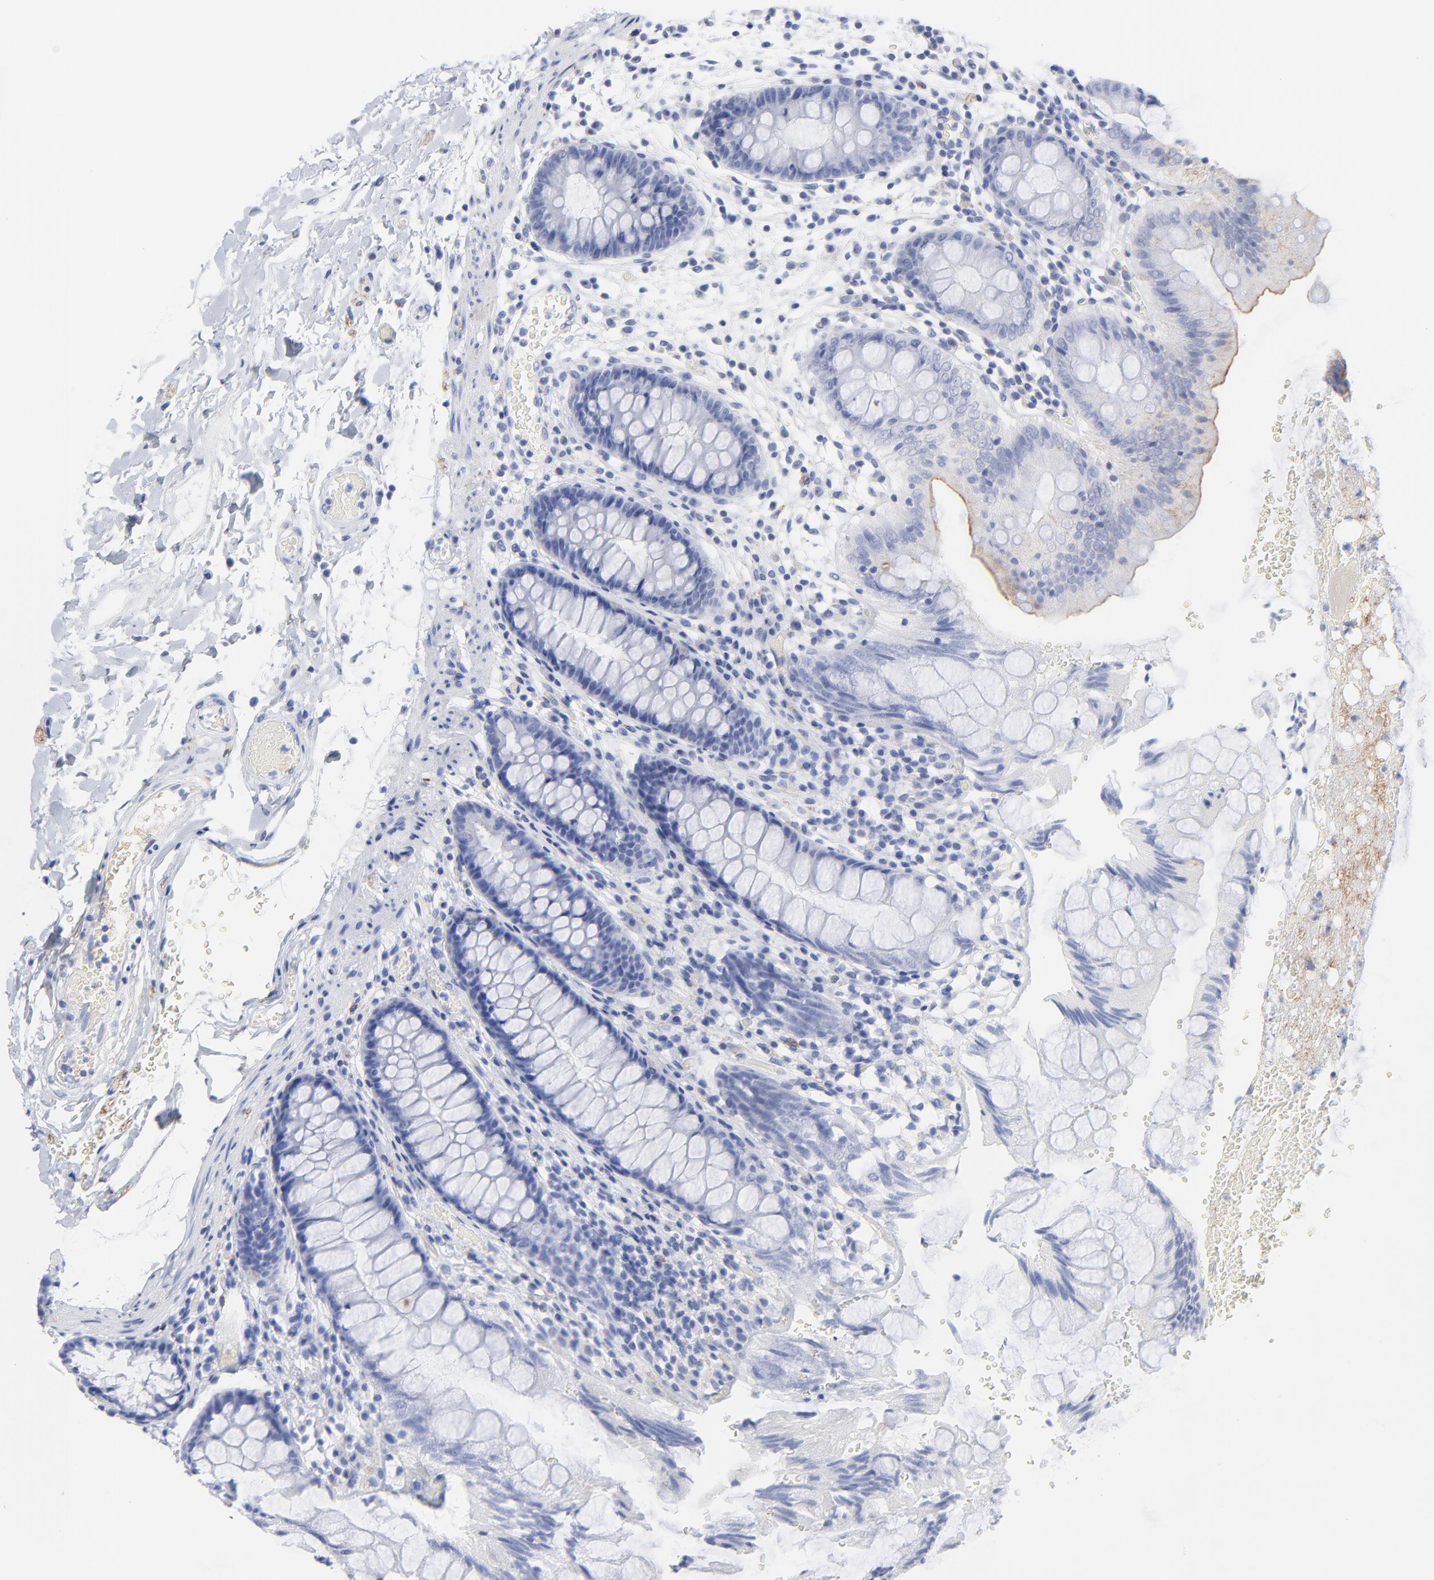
{"staining": {"intensity": "negative", "quantity": "none", "location": "none"}, "tissue": "colon", "cell_type": "Endothelial cells", "image_type": "normal", "snomed": [{"axis": "morphology", "description": "Normal tissue, NOS"}, {"axis": "topography", "description": "Smooth muscle"}, {"axis": "topography", "description": "Colon"}], "caption": "This is an immunohistochemistry (IHC) micrograph of unremarkable human colon. There is no positivity in endothelial cells.", "gene": "CNTN3", "patient": {"sex": "male", "age": 67}}